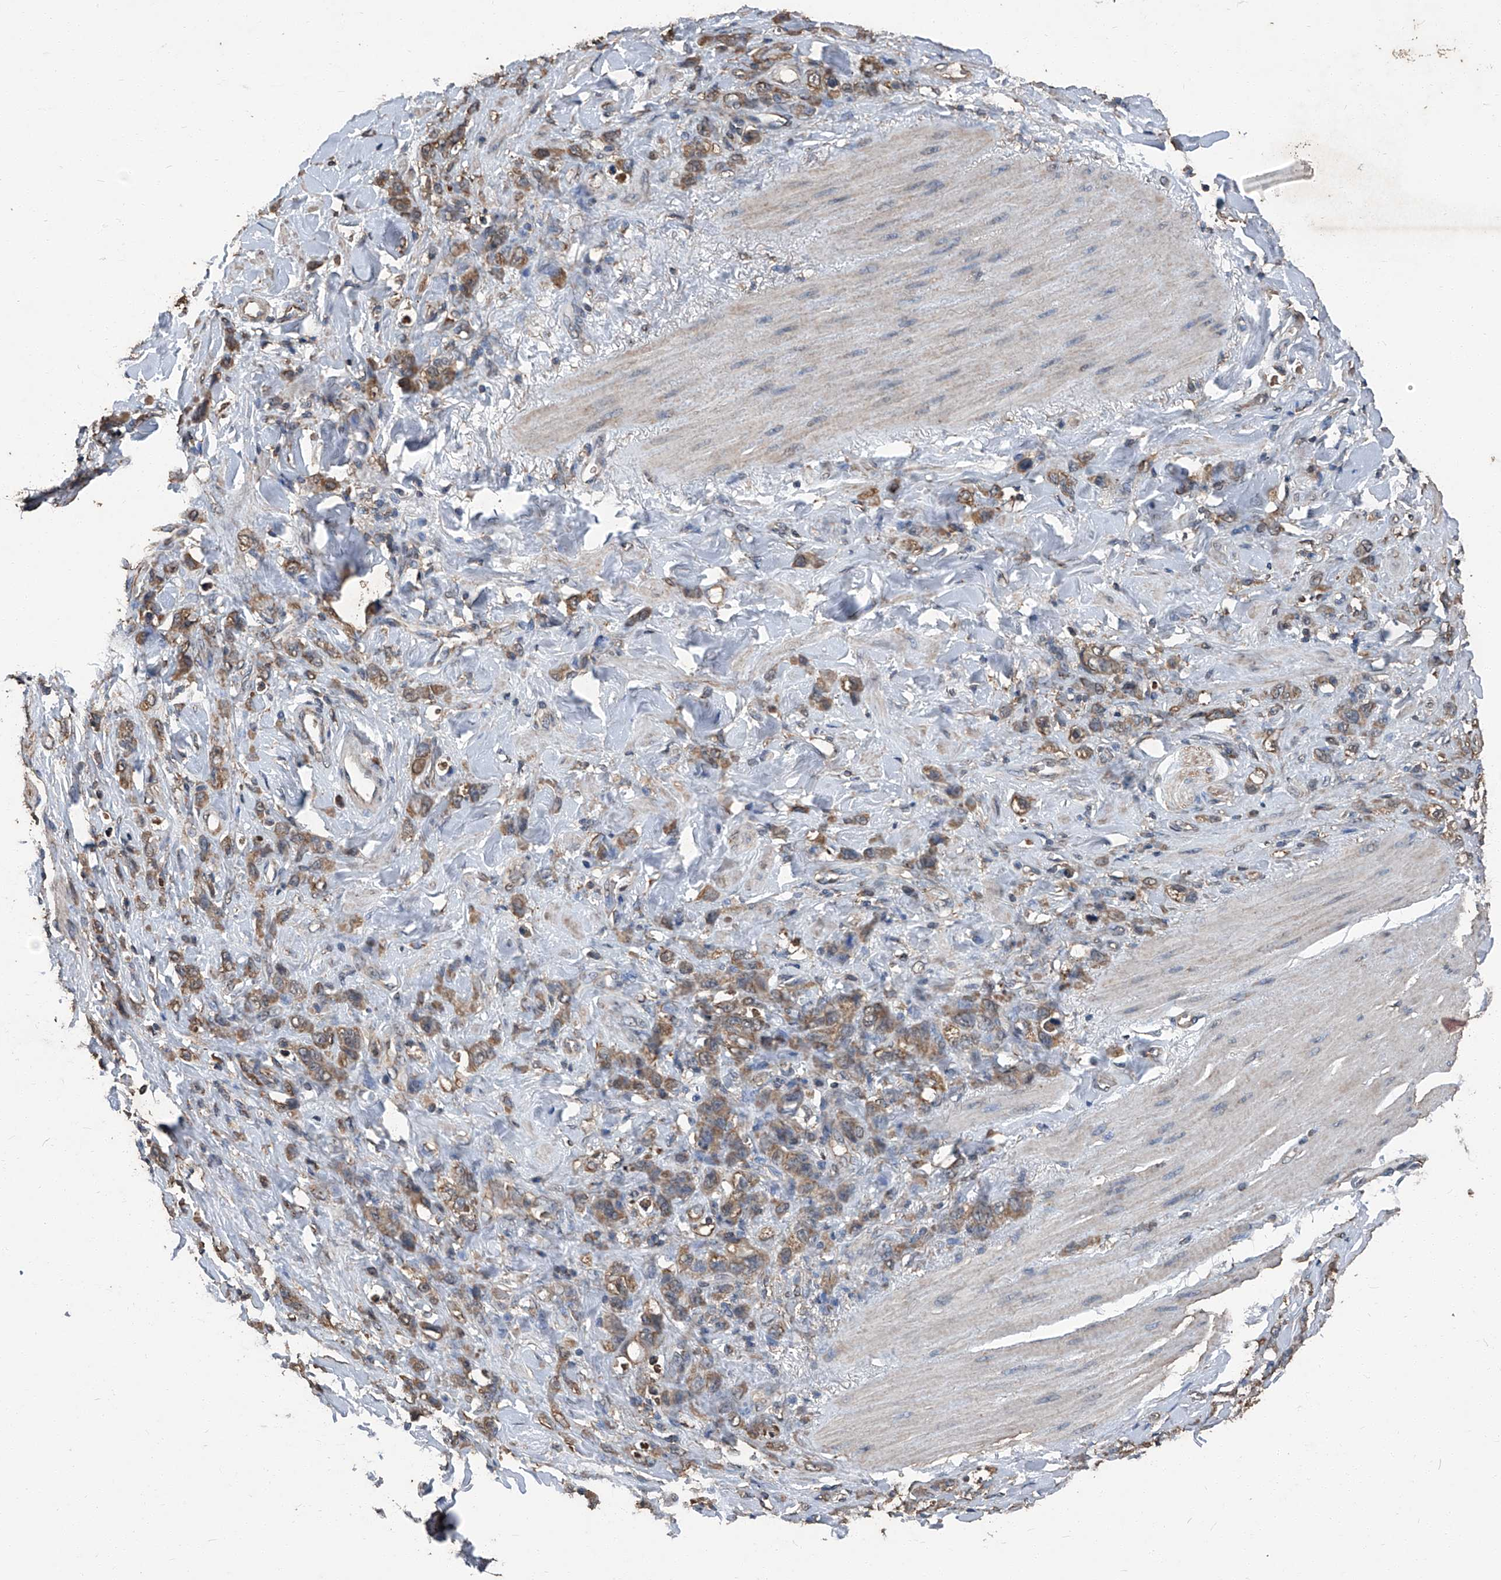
{"staining": {"intensity": "moderate", "quantity": ">75%", "location": "cytoplasmic/membranous"}, "tissue": "stomach cancer", "cell_type": "Tumor cells", "image_type": "cancer", "snomed": [{"axis": "morphology", "description": "Normal tissue, NOS"}, {"axis": "morphology", "description": "Adenocarcinoma, NOS"}, {"axis": "topography", "description": "Stomach"}], "caption": "The micrograph reveals immunohistochemical staining of stomach cancer. There is moderate cytoplasmic/membranous staining is identified in about >75% of tumor cells.", "gene": "STARD7", "patient": {"sex": "male", "age": 82}}